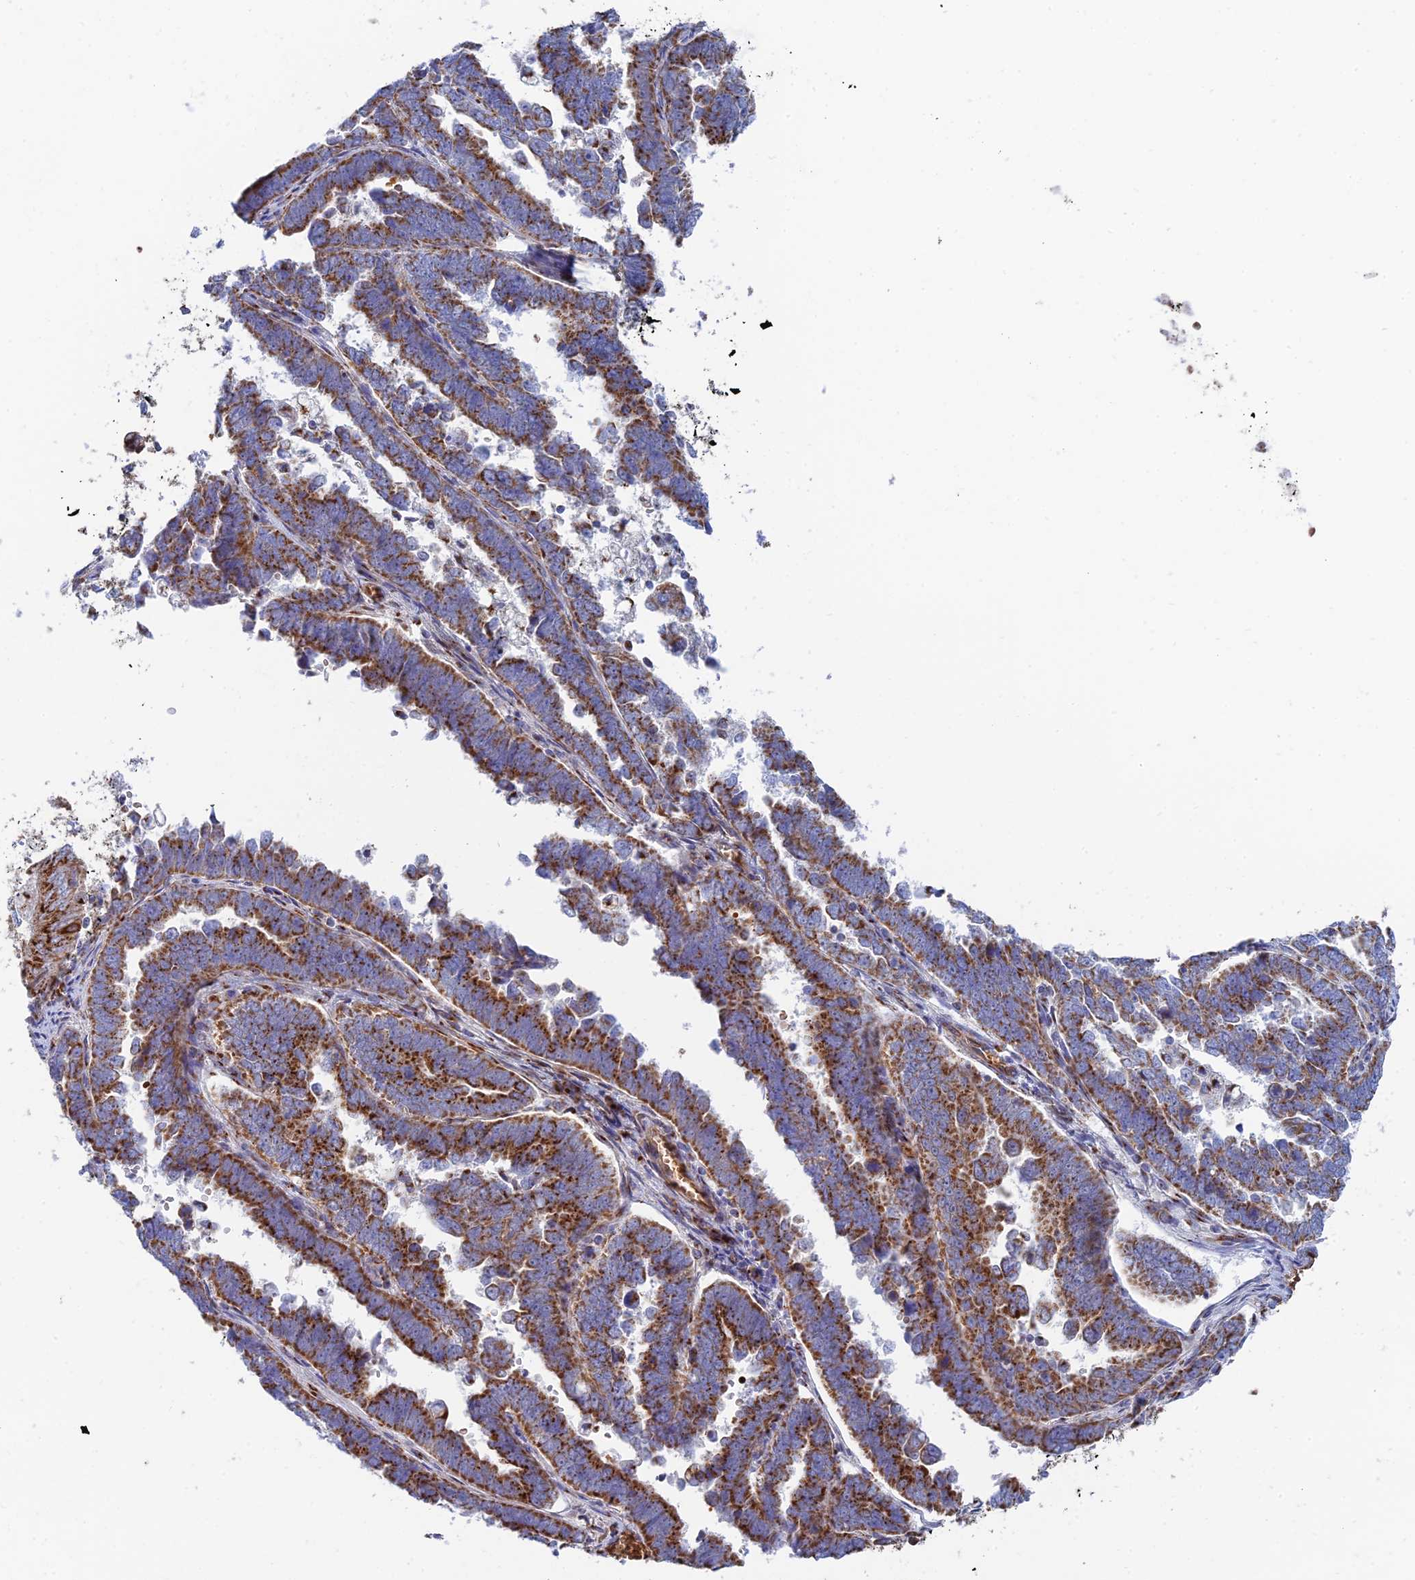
{"staining": {"intensity": "strong", "quantity": ">75%", "location": "cytoplasmic/membranous"}, "tissue": "endometrial cancer", "cell_type": "Tumor cells", "image_type": "cancer", "snomed": [{"axis": "morphology", "description": "Adenocarcinoma, NOS"}, {"axis": "topography", "description": "Endometrium"}], "caption": "An immunohistochemistry (IHC) image of neoplastic tissue is shown. Protein staining in brown highlights strong cytoplasmic/membranous positivity in adenocarcinoma (endometrial) within tumor cells.", "gene": "HS2ST1", "patient": {"sex": "female", "age": 75}}